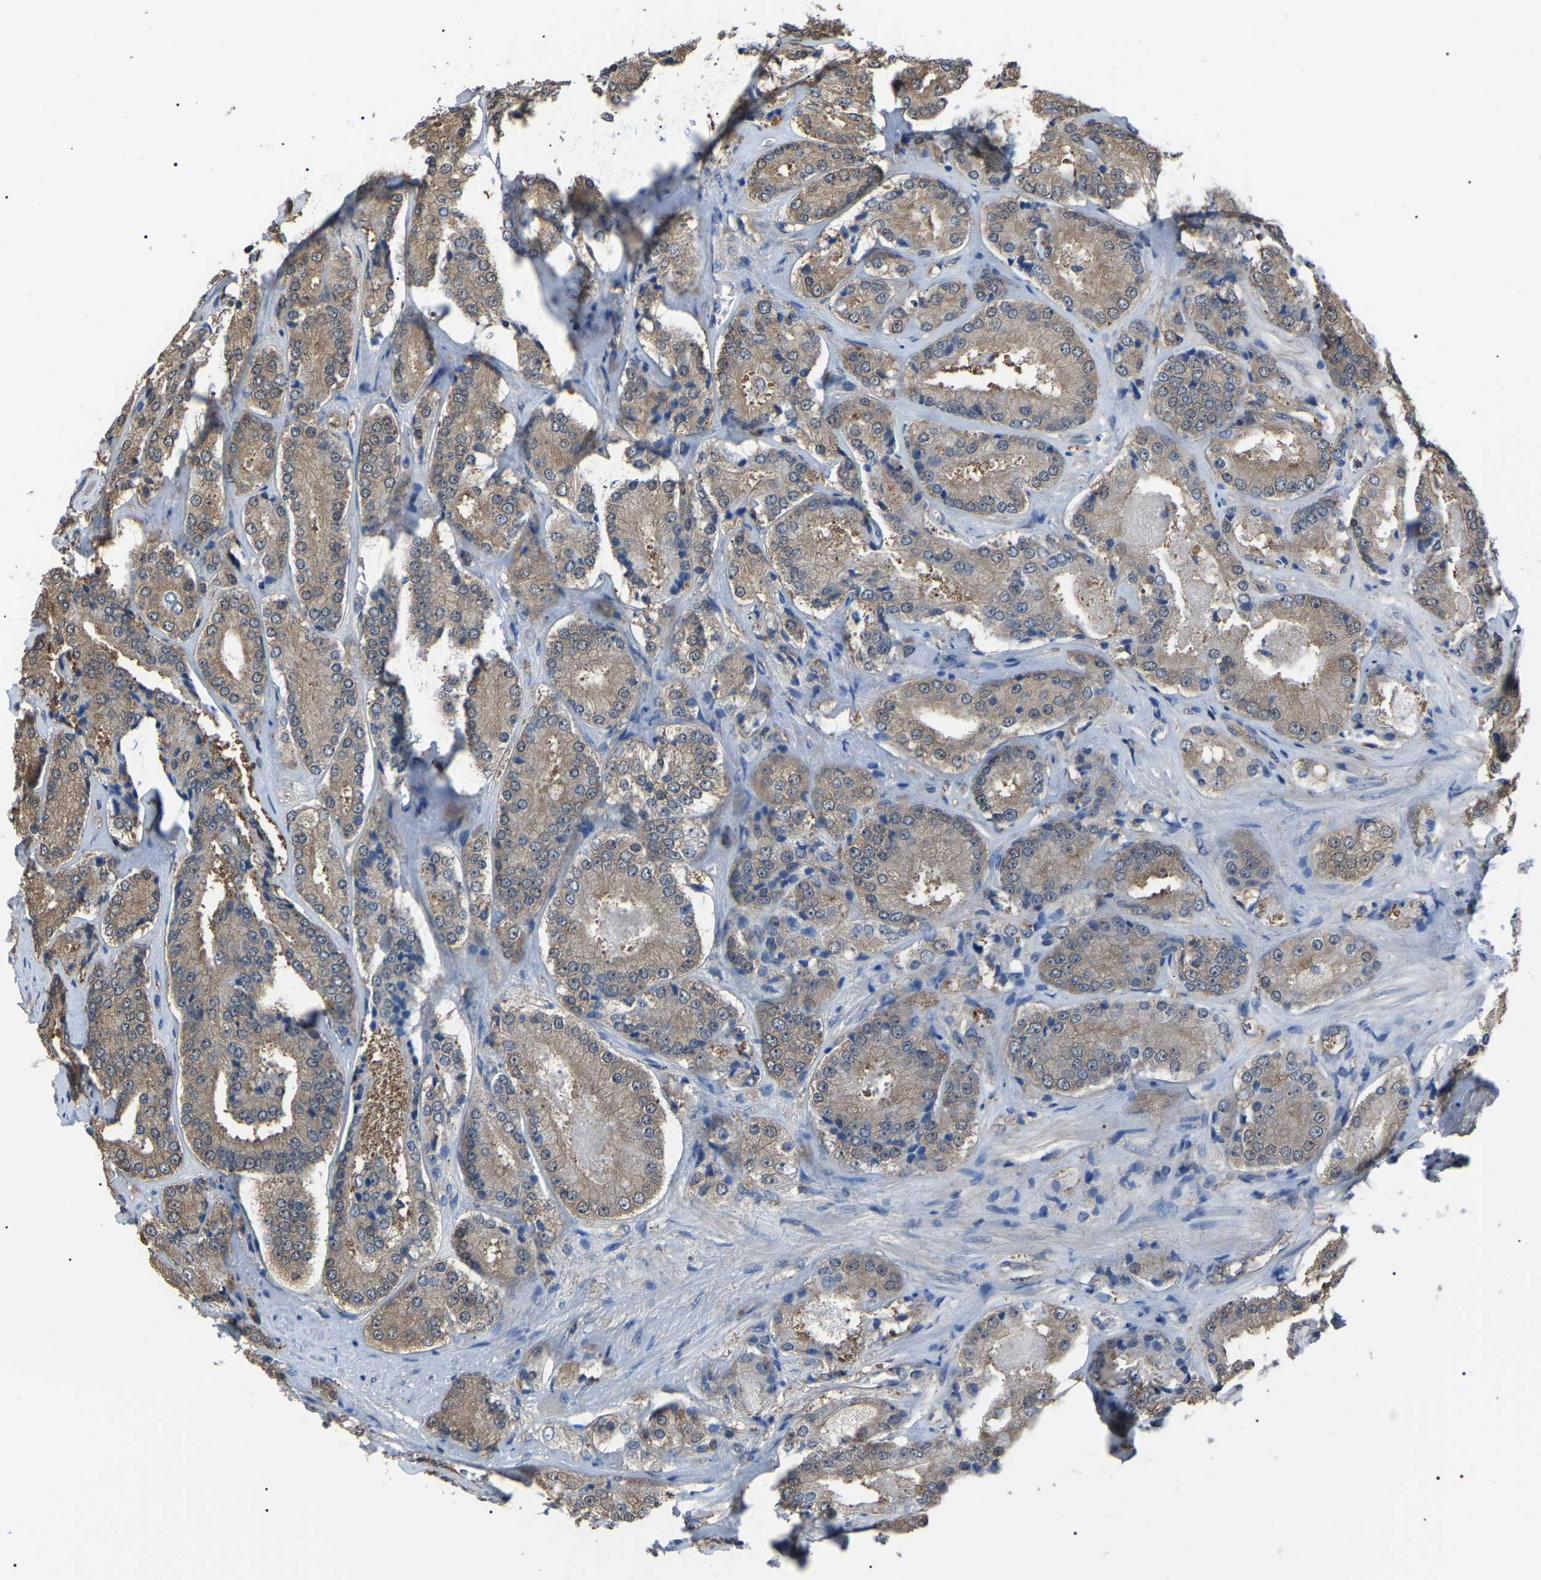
{"staining": {"intensity": "weak", "quantity": ">75%", "location": "cytoplasmic/membranous"}, "tissue": "prostate cancer", "cell_type": "Tumor cells", "image_type": "cancer", "snomed": [{"axis": "morphology", "description": "Adenocarcinoma, High grade"}, {"axis": "topography", "description": "Prostate"}], "caption": "High-power microscopy captured an IHC histopathology image of prostate adenocarcinoma (high-grade), revealing weak cytoplasmic/membranous staining in about >75% of tumor cells.", "gene": "PDCD5", "patient": {"sex": "male", "age": 65}}